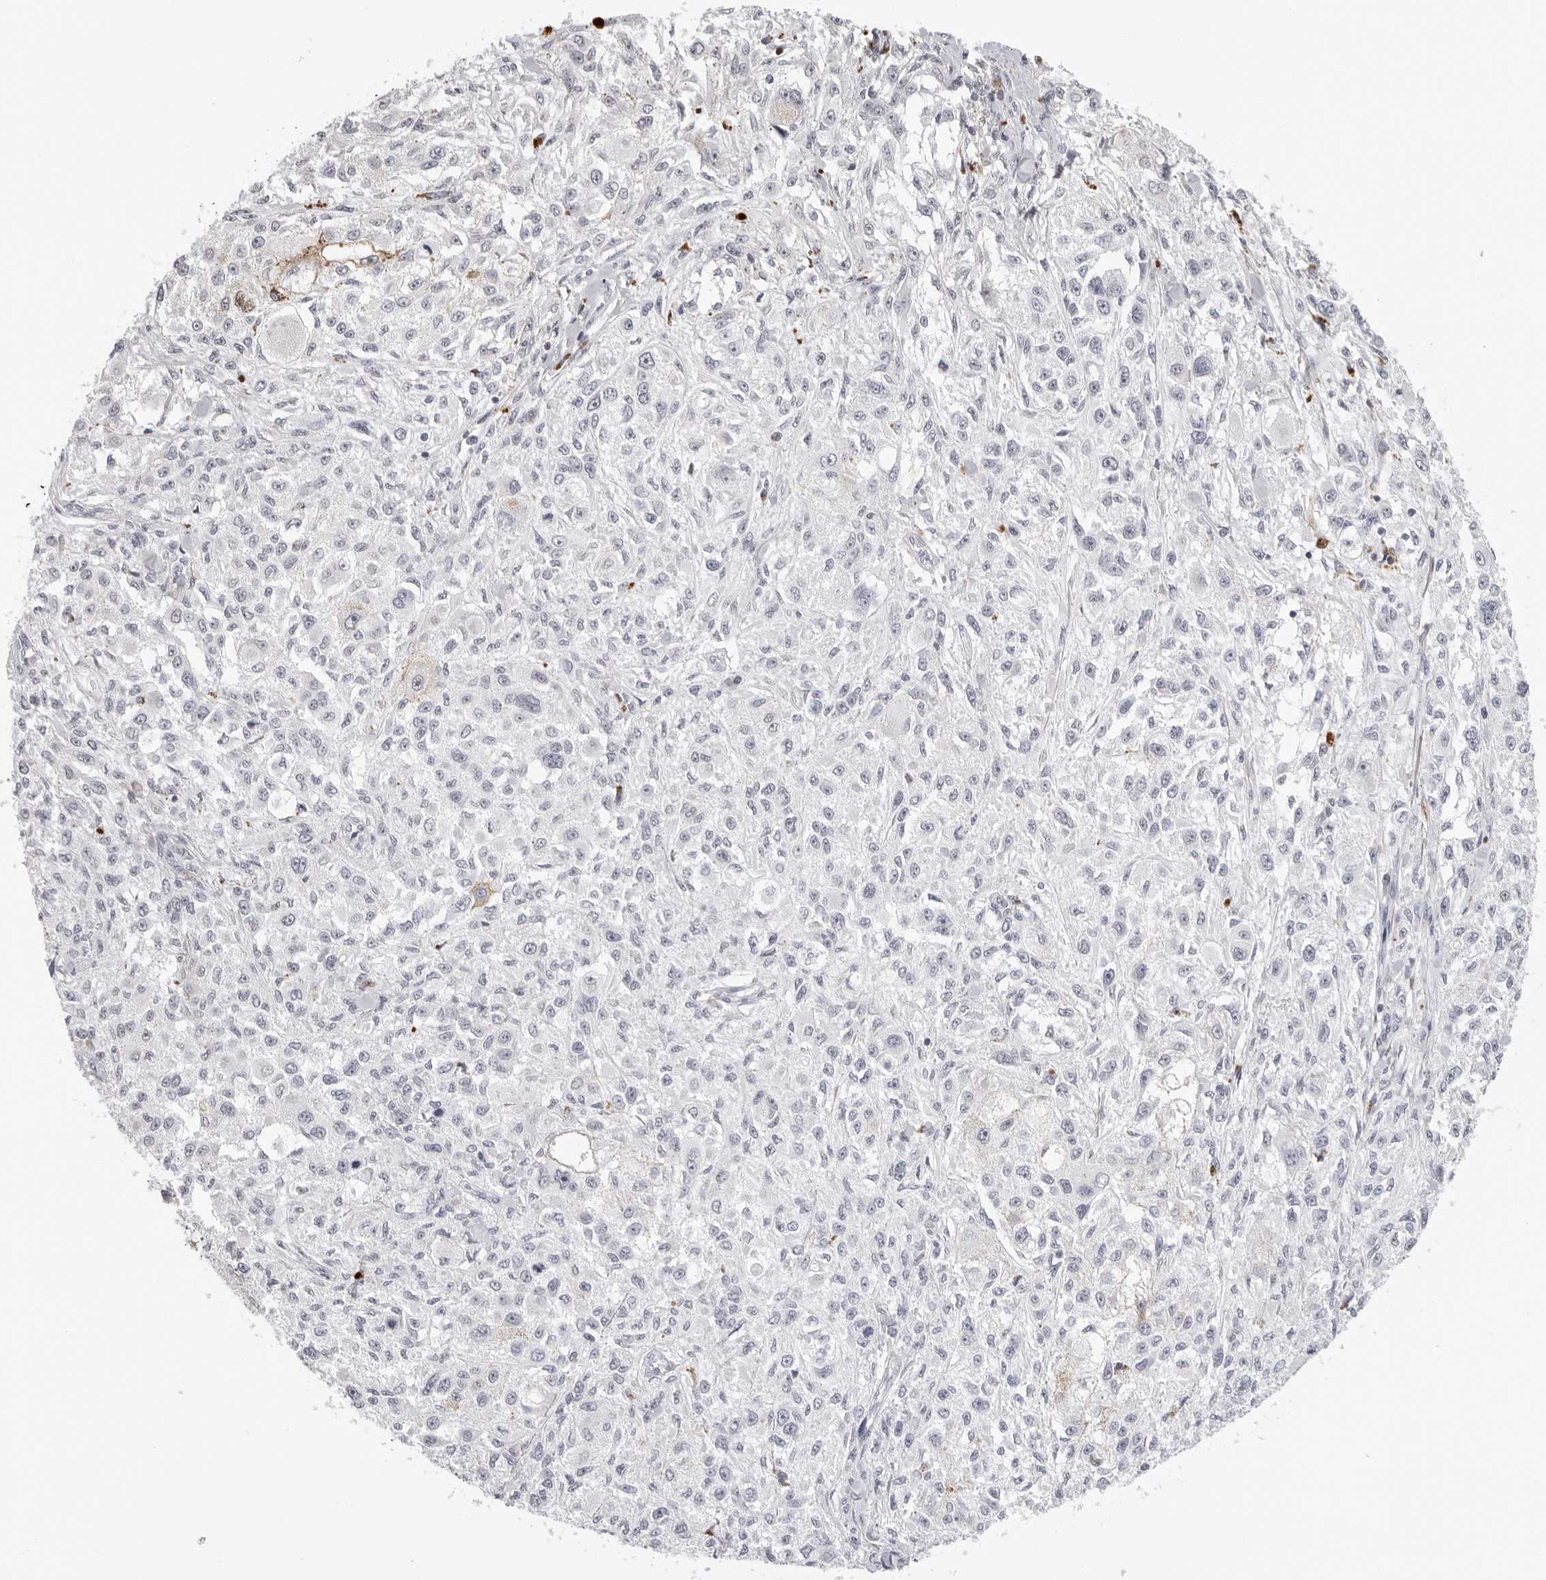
{"staining": {"intensity": "negative", "quantity": "none", "location": "none"}, "tissue": "melanoma", "cell_type": "Tumor cells", "image_type": "cancer", "snomed": [{"axis": "morphology", "description": "Necrosis, NOS"}, {"axis": "morphology", "description": "Malignant melanoma, NOS"}, {"axis": "topography", "description": "Skin"}], "caption": "A histopathology image of melanoma stained for a protein demonstrates no brown staining in tumor cells. (Stains: DAB immunohistochemistry (IHC) with hematoxylin counter stain, Microscopy: brightfield microscopy at high magnification).", "gene": "MSH6", "patient": {"sex": "female", "age": 87}}